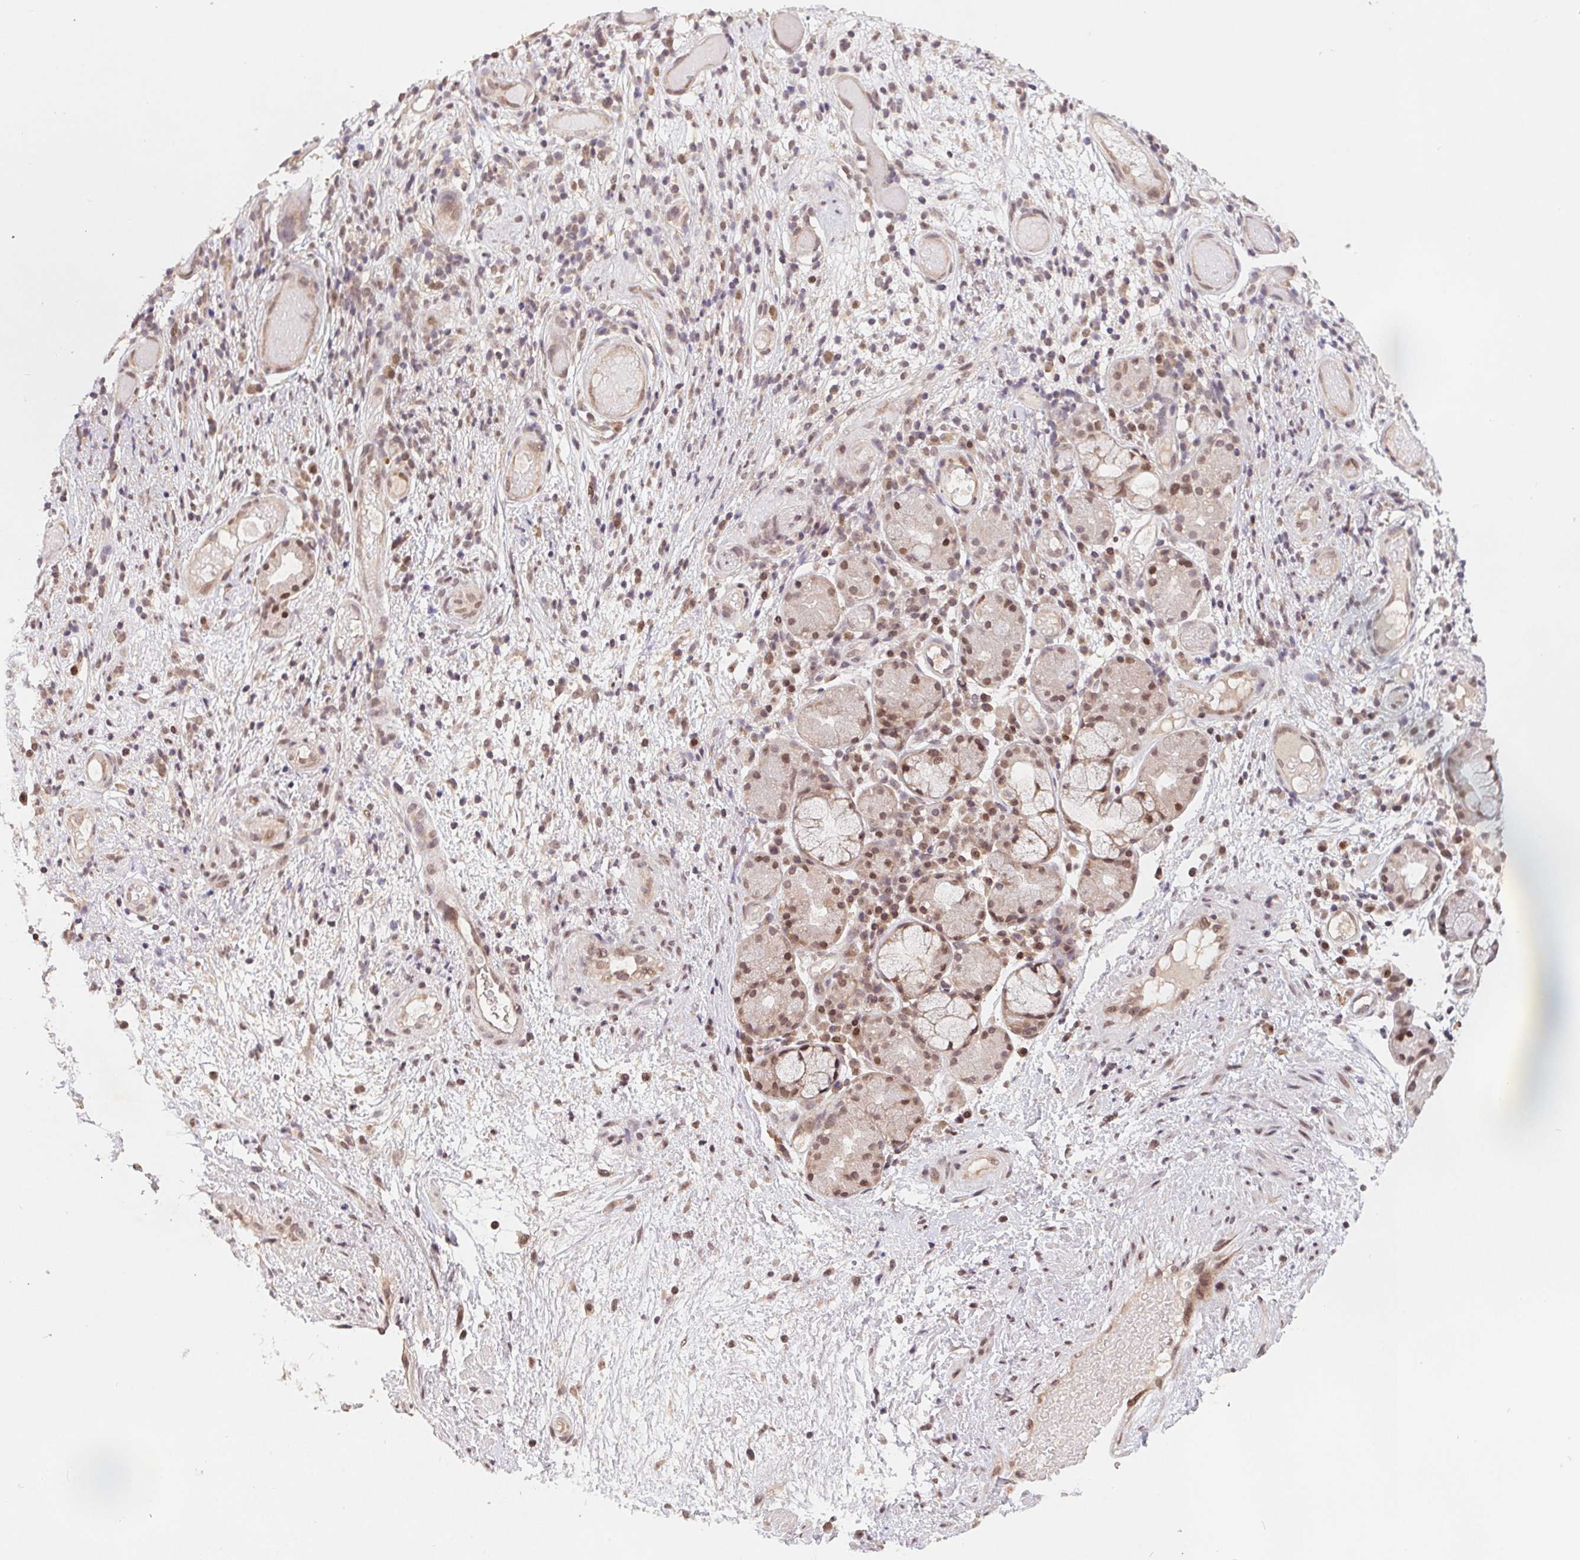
{"staining": {"intensity": "strong", "quantity": "25%-75%", "location": "nuclear"}, "tissue": "nasopharynx", "cell_type": "Respiratory epithelial cells", "image_type": "normal", "snomed": [{"axis": "morphology", "description": "Normal tissue, NOS"}, {"axis": "morphology", "description": "Inflammation, NOS"}, {"axis": "topography", "description": "Nasopharynx"}], "caption": "Respiratory epithelial cells exhibit strong nuclear staining in about 25%-75% of cells in normal nasopharynx. (Brightfield microscopy of DAB IHC at high magnification).", "gene": "HMGN3", "patient": {"sex": "male", "age": 54}}